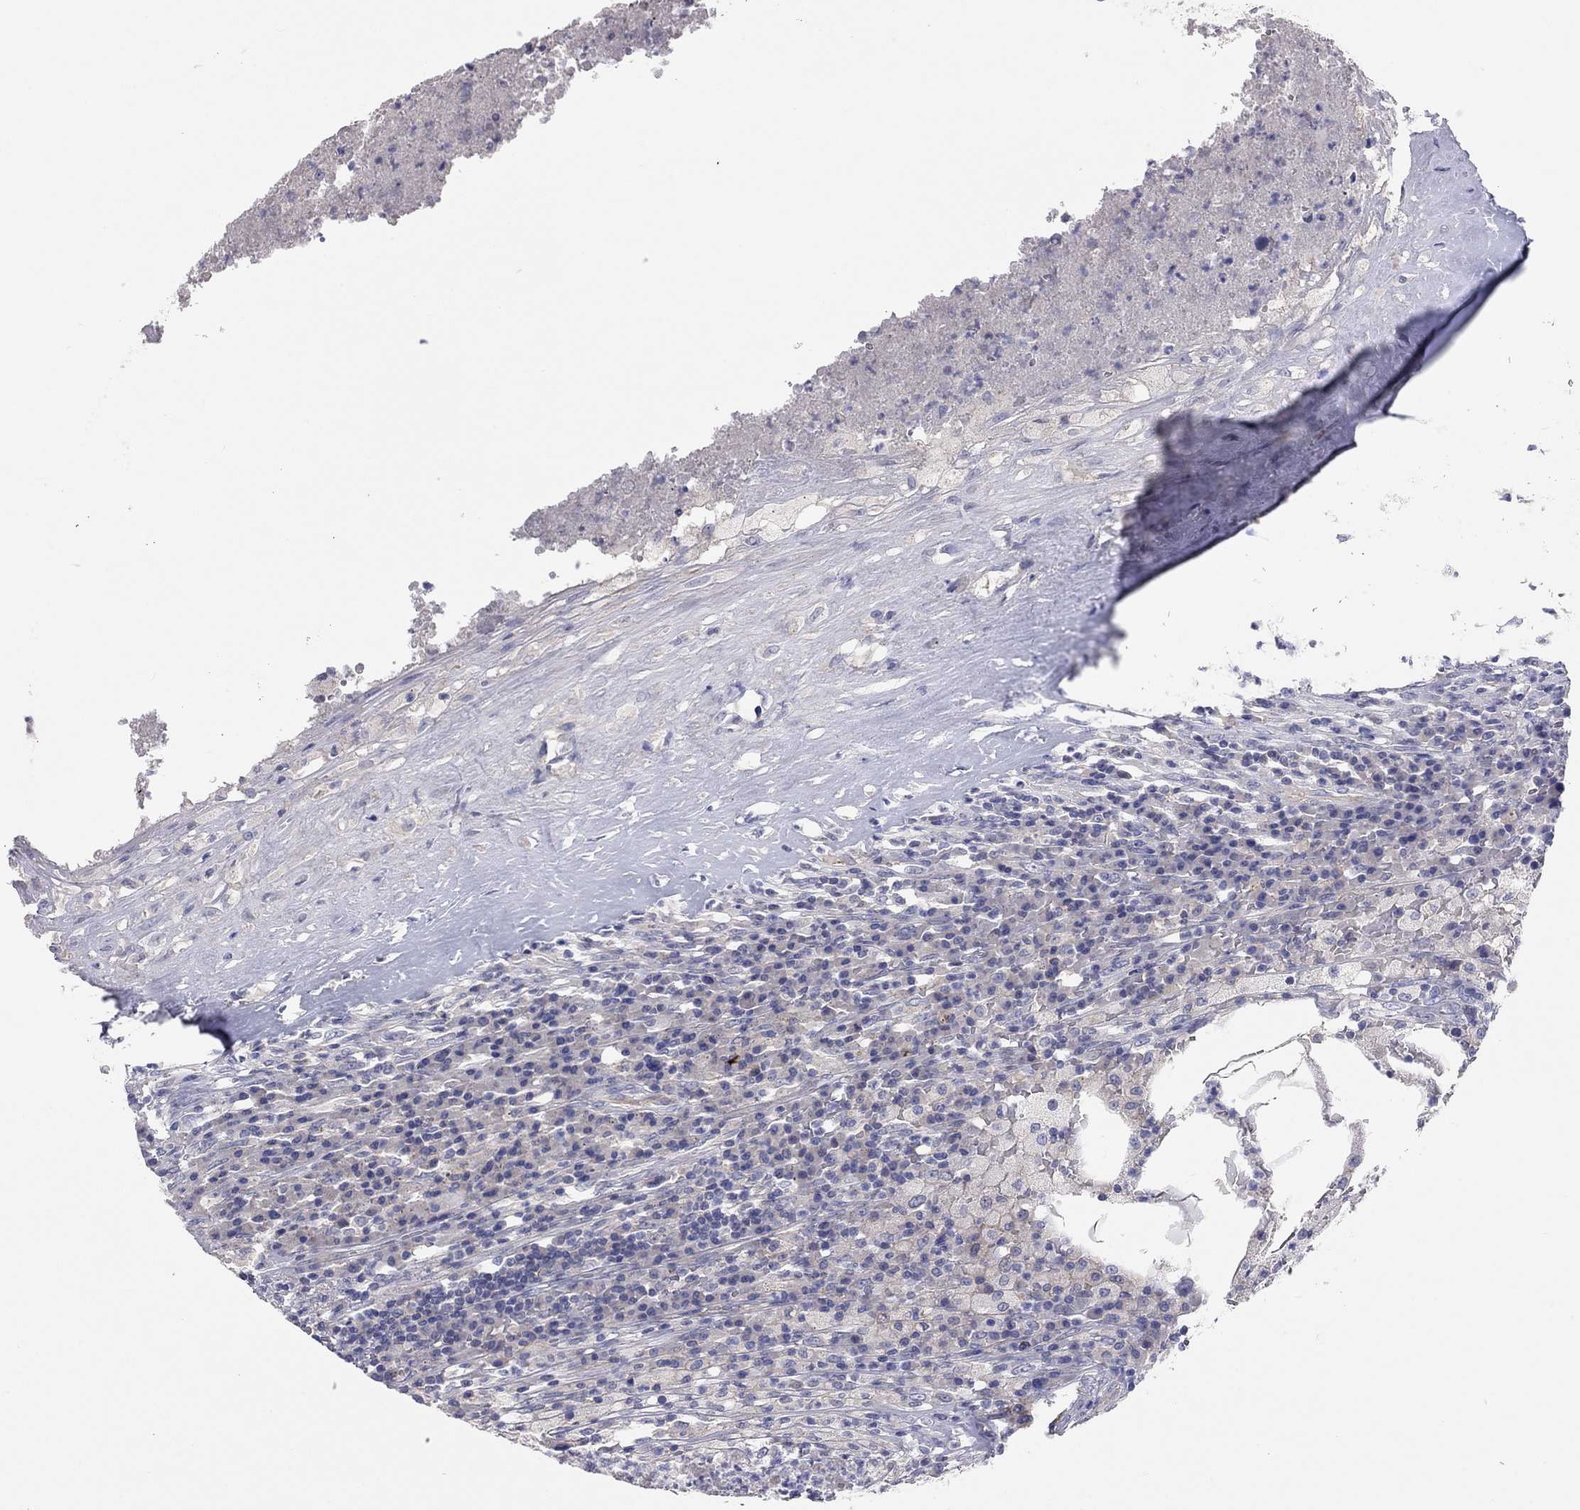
{"staining": {"intensity": "negative", "quantity": "none", "location": "none"}, "tissue": "testis cancer", "cell_type": "Tumor cells", "image_type": "cancer", "snomed": [{"axis": "morphology", "description": "Necrosis, NOS"}, {"axis": "morphology", "description": "Carcinoma, Embryonal, NOS"}, {"axis": "topography", "description": "Testis"}], "caption": "High power microscopy histopathology image of an immunohistochemistry micrograph of embryonal carcinoma (testis), revealing no significant positivity in tumor cells. (Stains: DAB immunohistochemistry (IHC) with hematoxylin counter stain, Microscopy: brightfield microscopy at high magnification).", "gene": "KCNB1", "patient": {"sex": "male", "age": 19}}